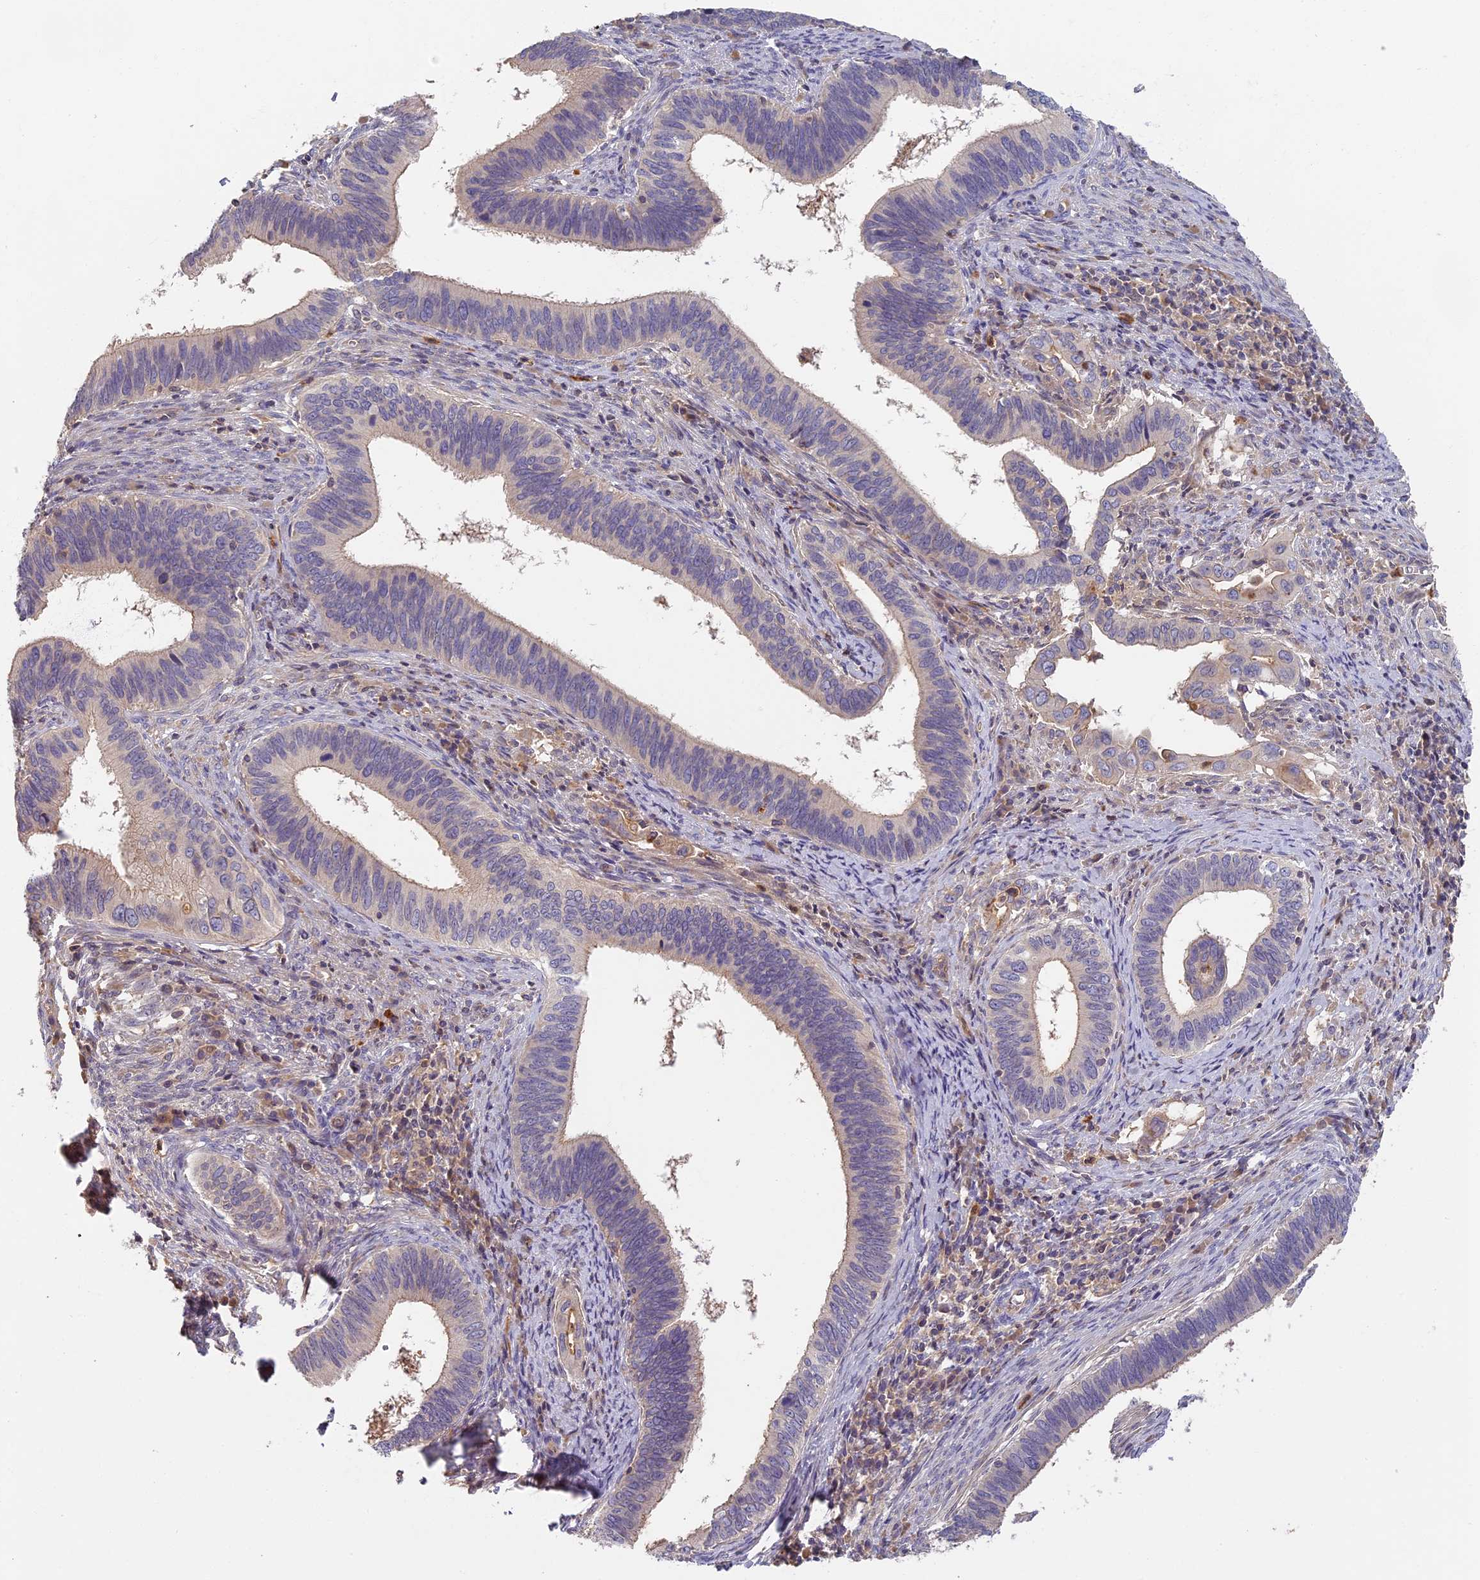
{"staining": {"intensity": "negative", "quantity": "none", "location": "none"}, "tissue": "cervical cancer", "cell_type": "Tumor cells", "image_type": "cancer", "snomed": [{"axis": "morphology", "description": "Adenocarcinoma, NOS"}, {"axis": "topography", "description": "Cervix"}], "caption": "High magnification brightfield microscopy of cervical cancer (adenocarcinoma) stained with DAB (brown) and counterstained with hematoxylin (blue): tumor cells show no significant expression.", "gene": "AP4E1", "patient": {"sex": "female", "age": 42}}